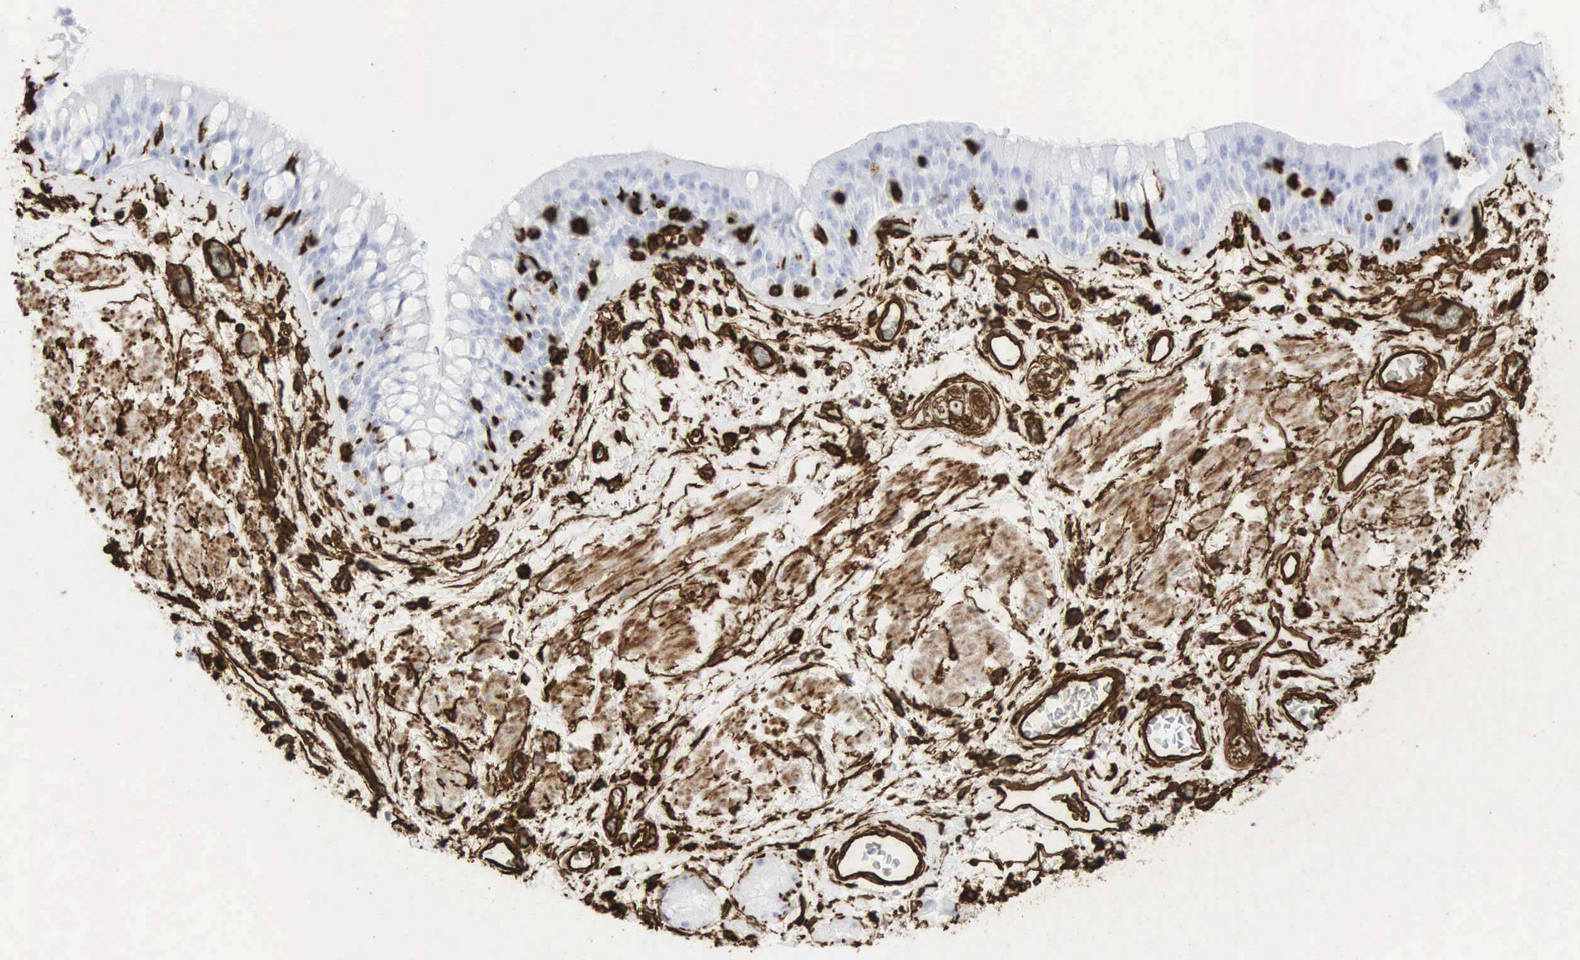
{"staining": {"intensity": "negative", "quantity": "none", "location": "none"}, "tissue": "bronchus", "cell_type": "Respiratory epithelial cells", "image_type": "normal", "snomed": [{"axis": "morphology", "description": "Normal tissue, NOS"}, {"axis": "topography", "description": "Bronchus"}, {"axis": "topography", "description": "Lung"}], "caption": "Benign bronchus was stained to show a protein in brown. There is no significant expression in respiratory epithelial cells. (Immunohistochemistry (ihc), brightfield microscopy, high magnification).", "gene": "VIM", "patient": {"sex": "female", "age": 57}}